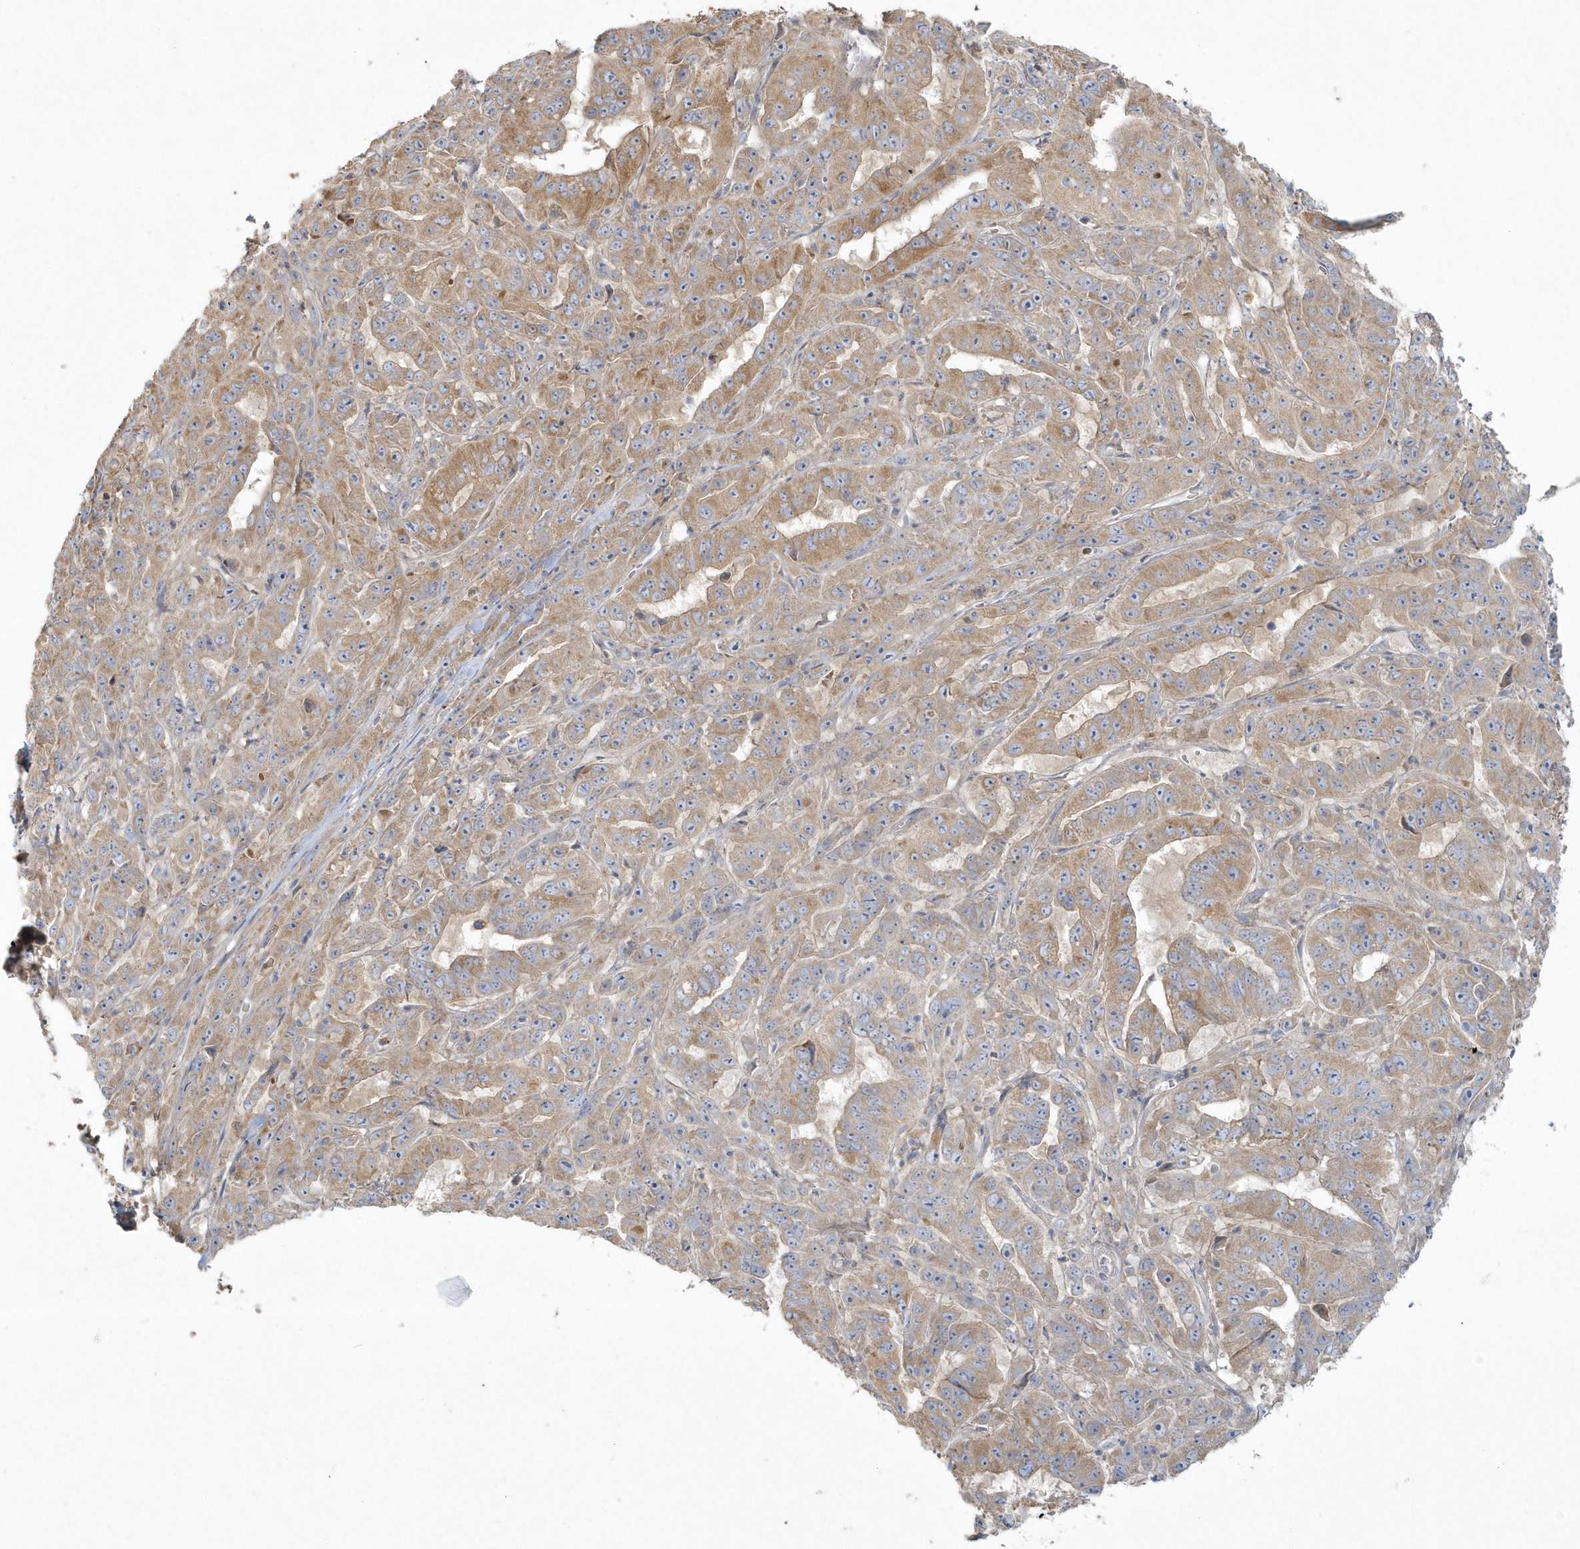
{"staining": {"intensity": "moderate", "quantity": ">75%", "location": "cytoplasmic/membranous"}, "tissue": "pancreatic cancer", "cell_type": "Tumor cells", "image_type": "cancer", "snomed": [{"axis": "morphology", "description": "Adenocarcinoma, NOS"}, {"axis": "topography", "description": "Pancreas"}], "caption": "Brown immunohistochemical staining in human adenocarcinoma (pancreatic) reveals moderate cytoplasmic/membranous staining in about >75% of tumor cells.", "gene": "BLTP3A", "patient": {"sex": "male", "age": 63}}